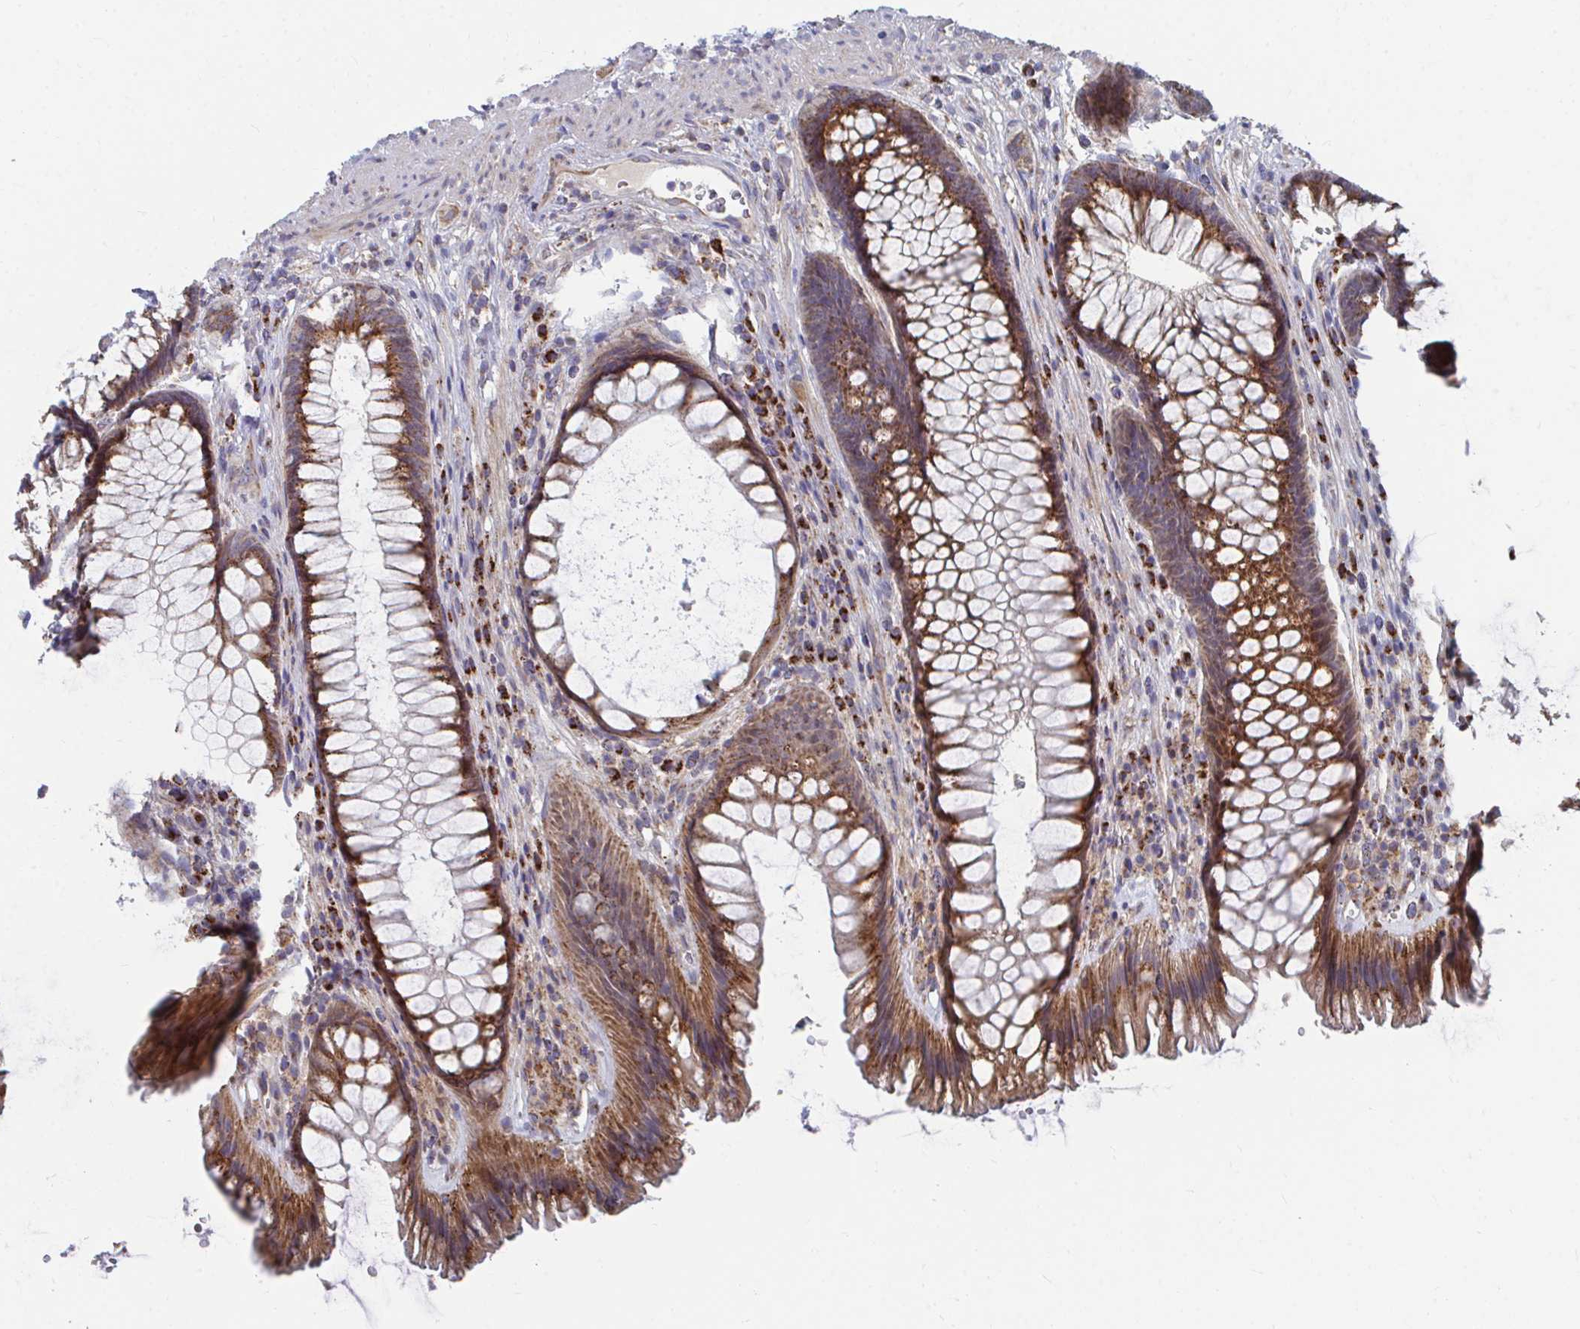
{"staining": {"intensity": "strong", "quantity": ">75%", "location": "cytoplasmic/membranous"}, "tissue": "rectum", "cell_type": "Glandular cells", "image_type": "normal", "snomed": [{"axis": "morphology", "description": "Normal tissue, NOS"}, {"axis": "topography", "description": "Rectum"}], "caption": "Glandular cells demonstrate high levels of strong cytoplasmic/membranous staining in approximately >75% of cells in unremarkable human rectum. Nuclei are stained in blue.", "gene": "PEX3", "patient": {"sex": "male", "age": 53}}